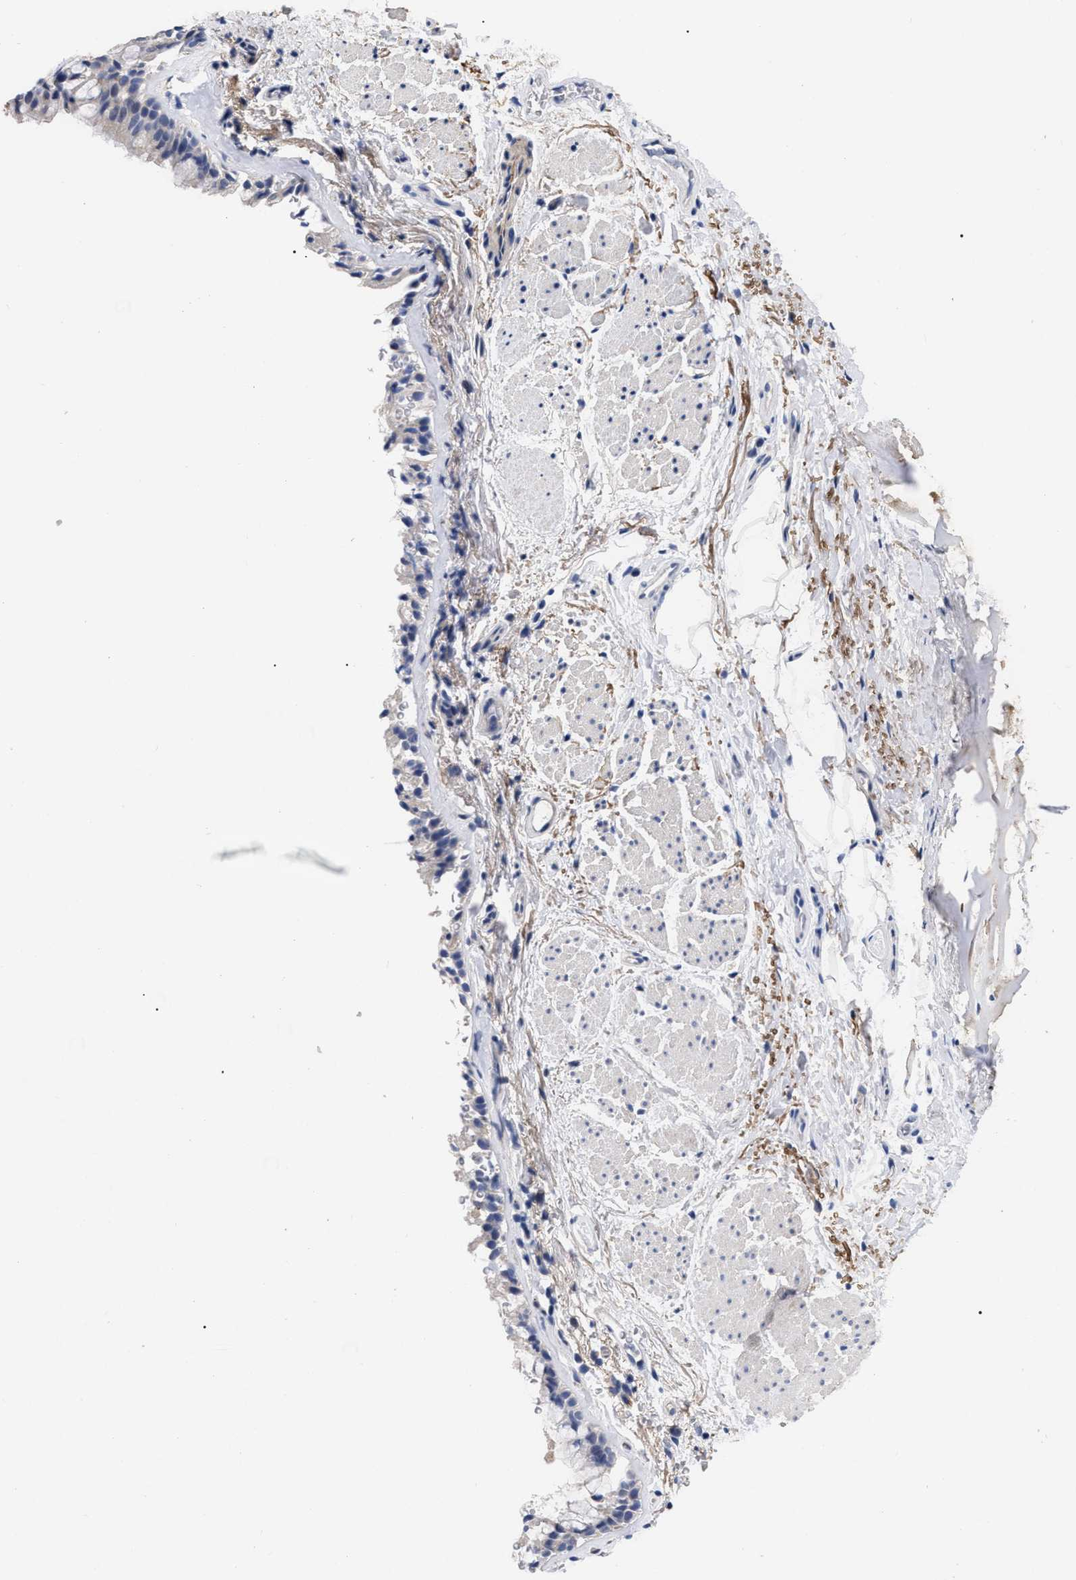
{"staining": {"intensity": "negative", "quantity": "none", "location": "none"}, "tissue": "bronchus", "cell_type": "Respiratory epithelial cells", "image_type": "normal", "snomed": [{"axis": "morphology", "description": "Normal tissue, NOS"}, {"axis": "topography", "description": "Cartilage tissue"}, {"axis": "topography", "description": "Bronchus"}], "caption": "A photomicrograph of bronchus stained for a protein demonstrates no brown staining in respiratory epithelial cells. (IHC, brightfield microscopy, high magnification).", "gene": "CCN5", "patient": {"sex": "female", "age": 53}}